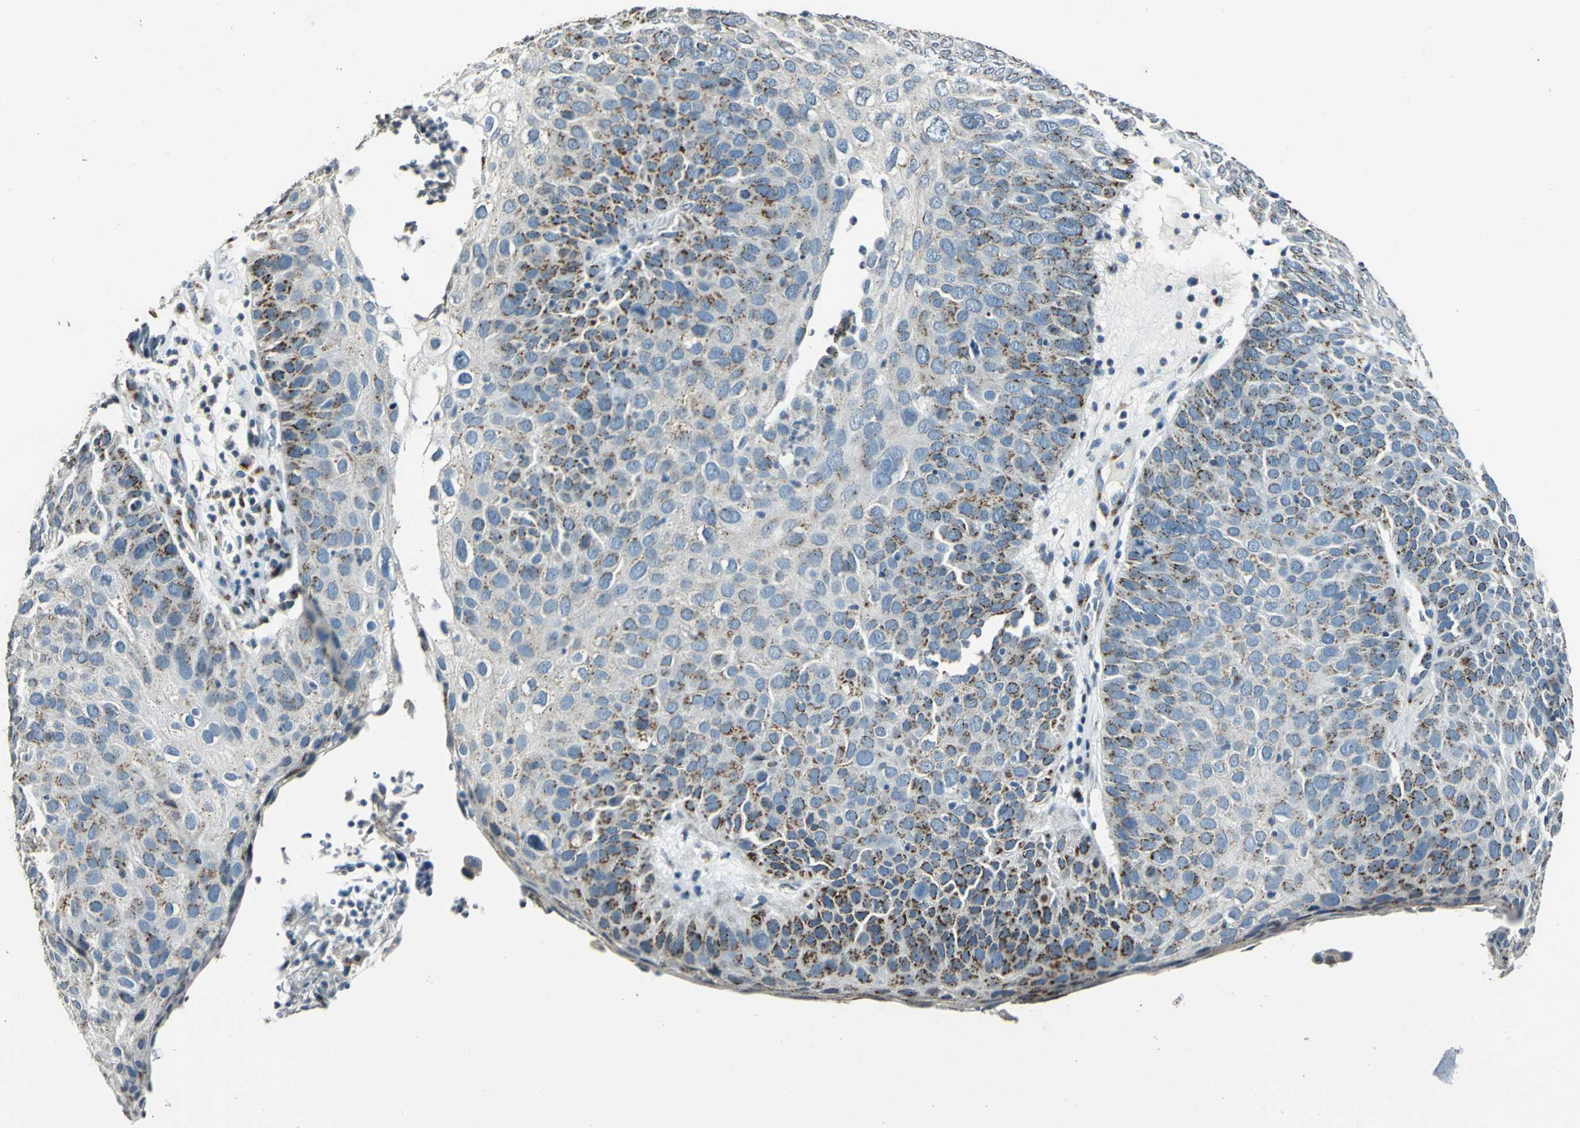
{"staining": {"intensity": "weak", "quantity": "25%-75%", "location": "cytoplasmic/membranous"}, "tissue": "skin cancer", "cell_type": "Tumor cells", "image_type": "cancer", "snomed": [{"axis": "morphology", "description": "Squamous cell carcinoma, NOS"}, {"axis": "topography", "description": "Skin"}], "caption": "High-magnification brightfield microscopy of skin cancer stained with DAB (3,3'-diaminobenzidine) (brown) and counterstained with hematoxylin (blue). tumor cells exhibit weak cytoplasmic/membranous expression is identified in about25%-75% of cells.", "gene": "TMEM115", "patient": {"sex": "male", "age": 87}}